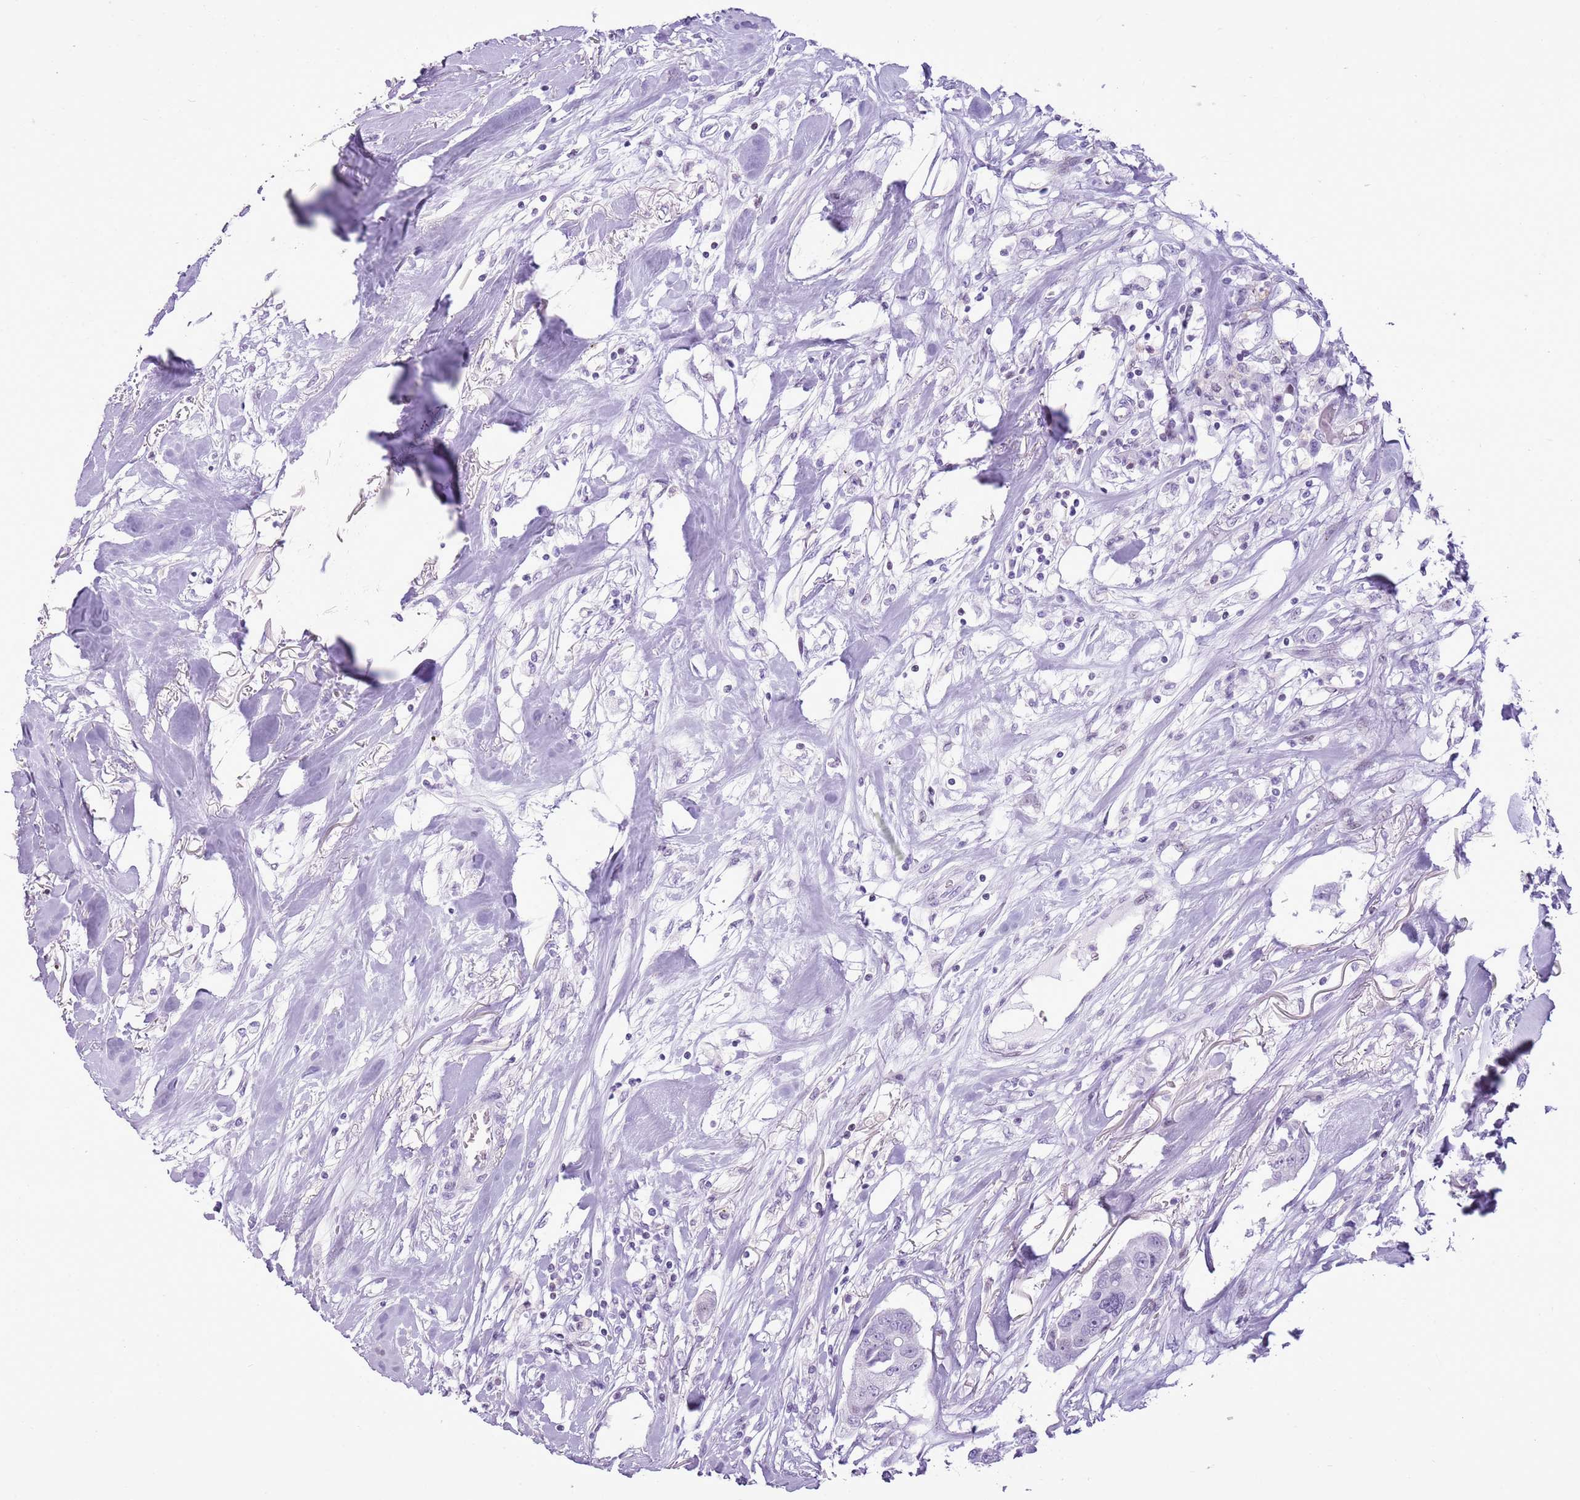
{"staining": {"intensity": "negative", "quantity": "none", "location": "none"}, "tissue": "breast cancer", "cell_type": "Tumor cells", "image_type": "cancer", "snomed": [{"axis": "morphology", "description": "Duct carcinoma"}, {"axis": "topography", "description": "Breast"}], "caption": "A photomicrograph of human breast cancer (invasive ductal carcinoma) is negative for staining in tumor cells.", "gene": "ASIP", "patient": {"sex": "female", "age": 80}}